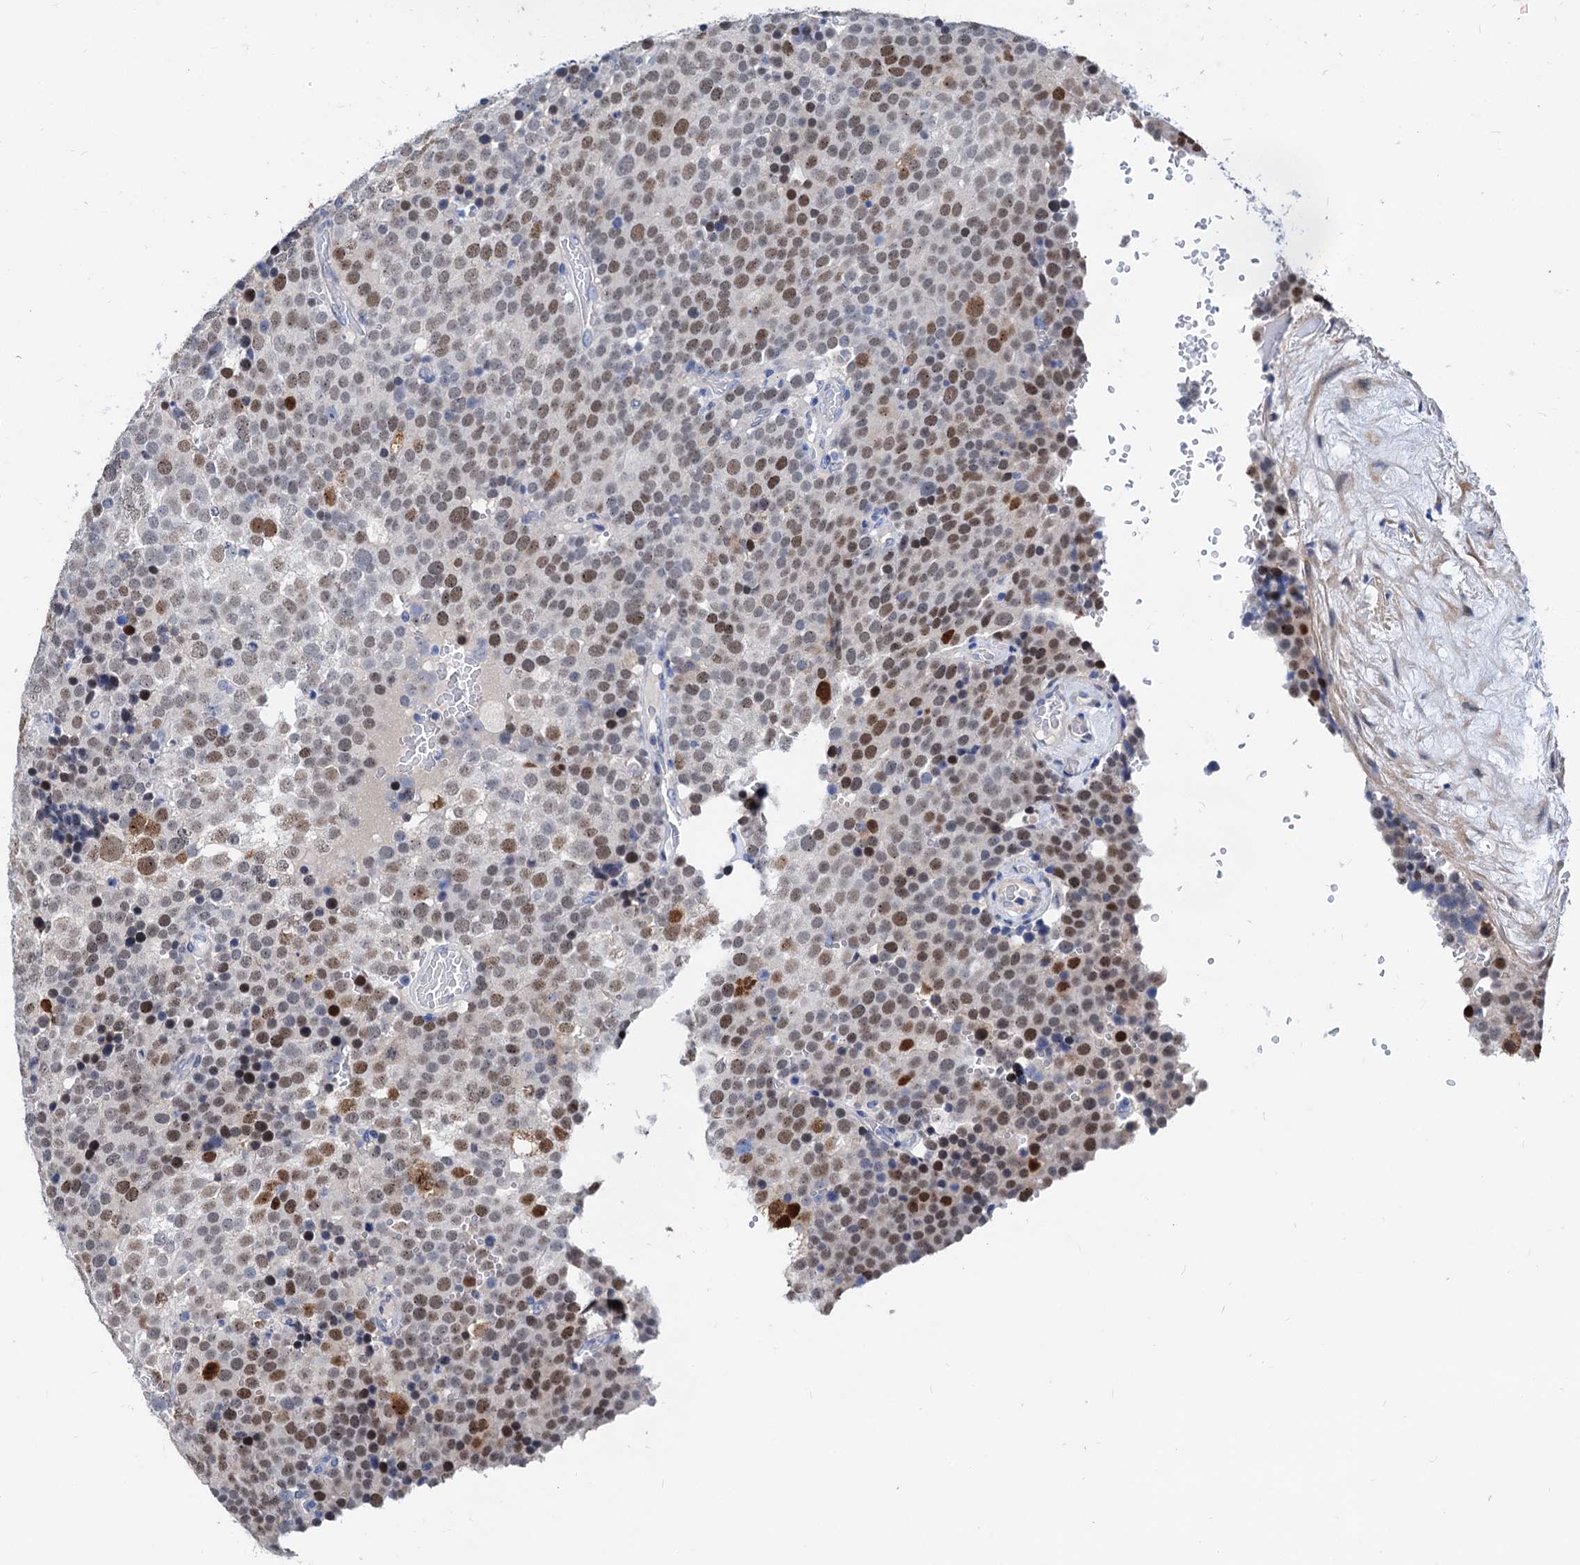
{"staining": {"intensity": "moderate", "quantity": "<25%", "location": "nuclear"}, "tissue": "testis cancer", "cell_type": "Tumor cells", "image_type": "cancer", "snomed": [{"axis": "morphology", "description": "Seminoma, NOS"}, {"axis": "topography", "description": "Testis"}], "caption": "Immunohistochemistry histopathology image of testis cancer (seminoma) stained for a protein (brown), which exhibits low levels of moderate nuclear expression in approximately <25% of tumor cells.", "gene": "HSF2", "patient": {"sex": "male", "age": 71}}